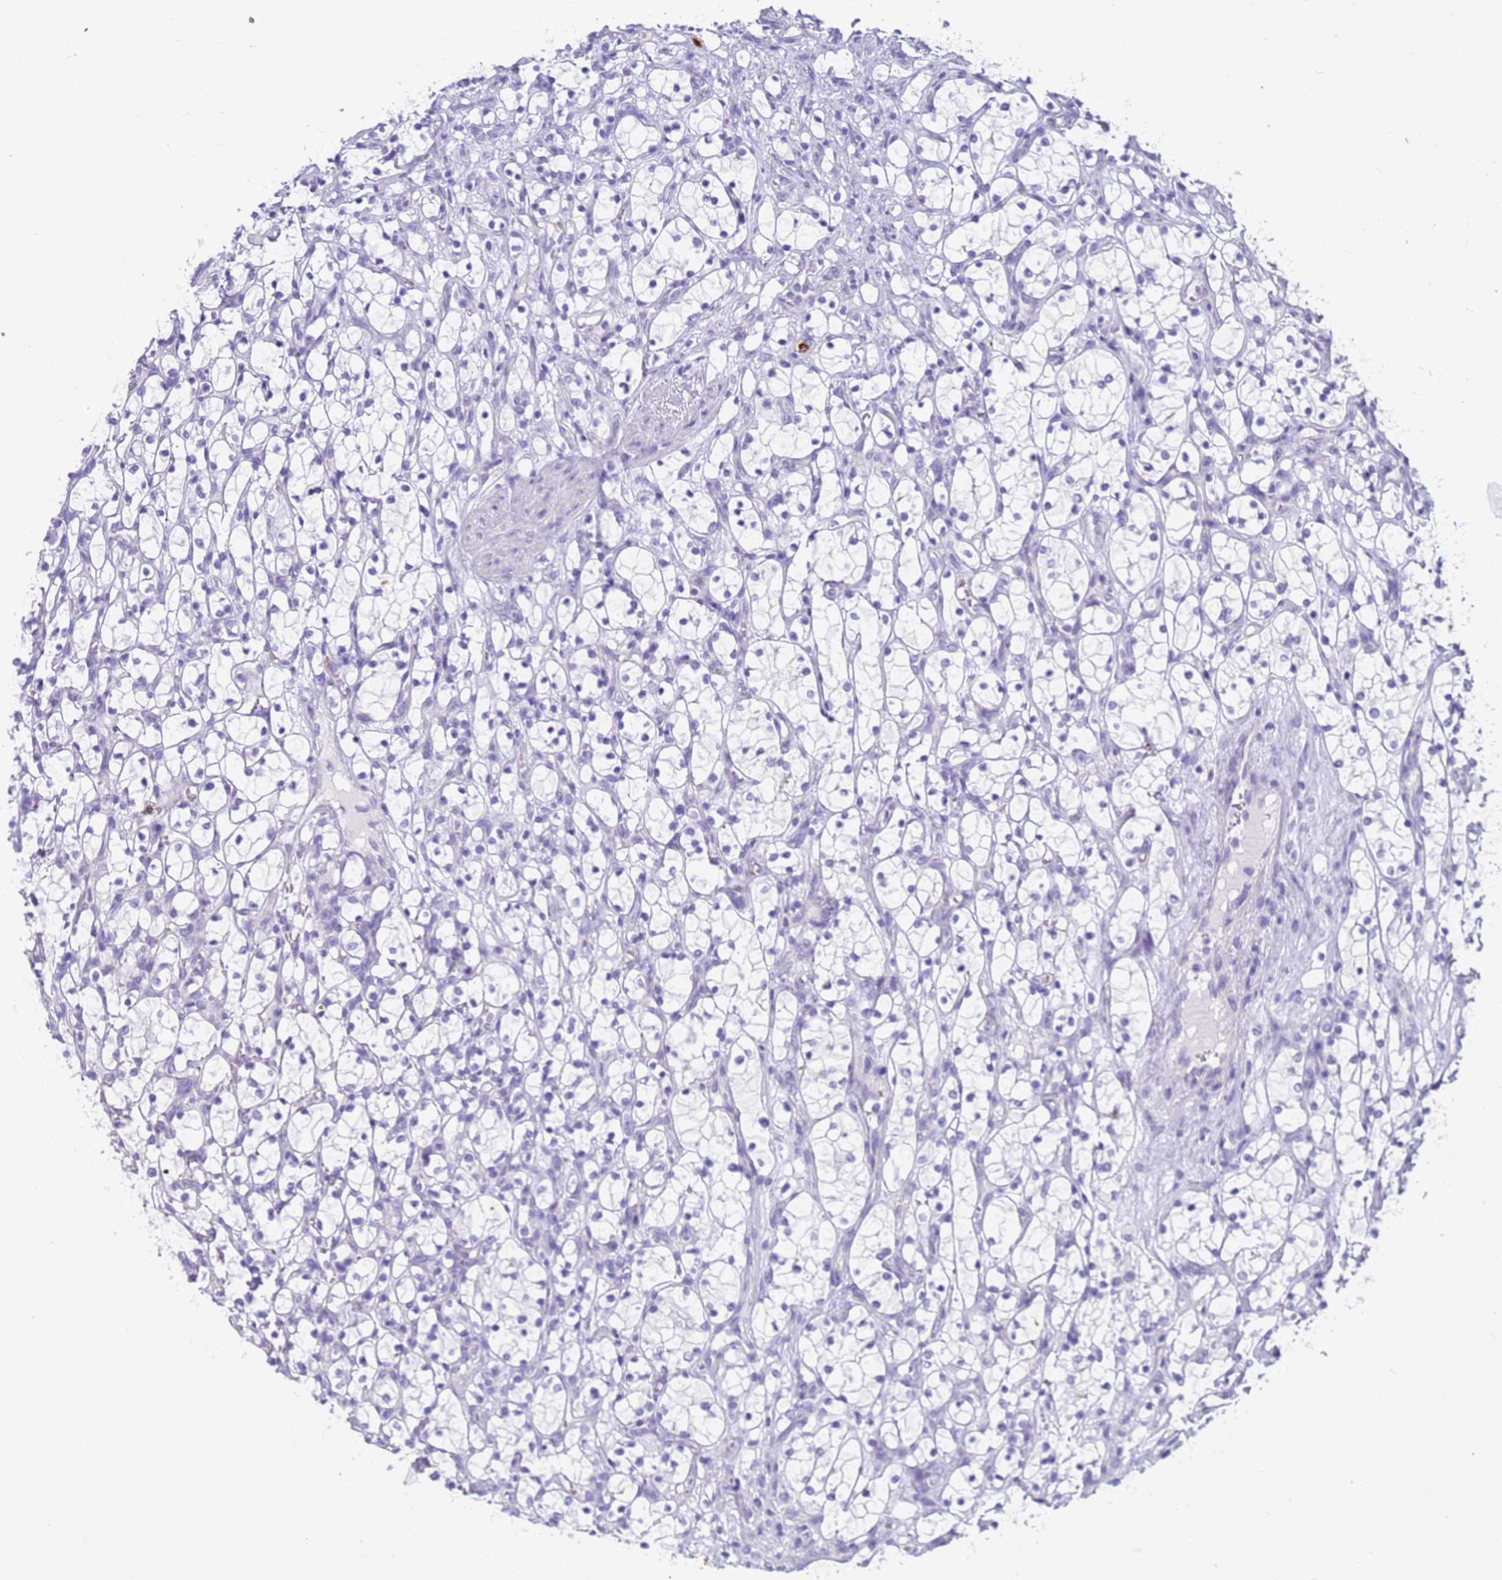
{"staining": {"intensity": "negative", "quantity": "none", "location": "none"}, "tissue": "renal cancer", "cell_type": "Tumor cells", "image_type": "cancer", "snomed": [{"axis": "morphology", "description": "Adenocarcinoma, NOS"}, {"axis": "topography", "description": "Kidney"}], "caption": "IHC of human adenocarcinoma (renal) displays no staining in tumor cells. Nuclei are stained in blue.", "gene": "RNASE2", "patient": {"sex": "female", "age": 69}}